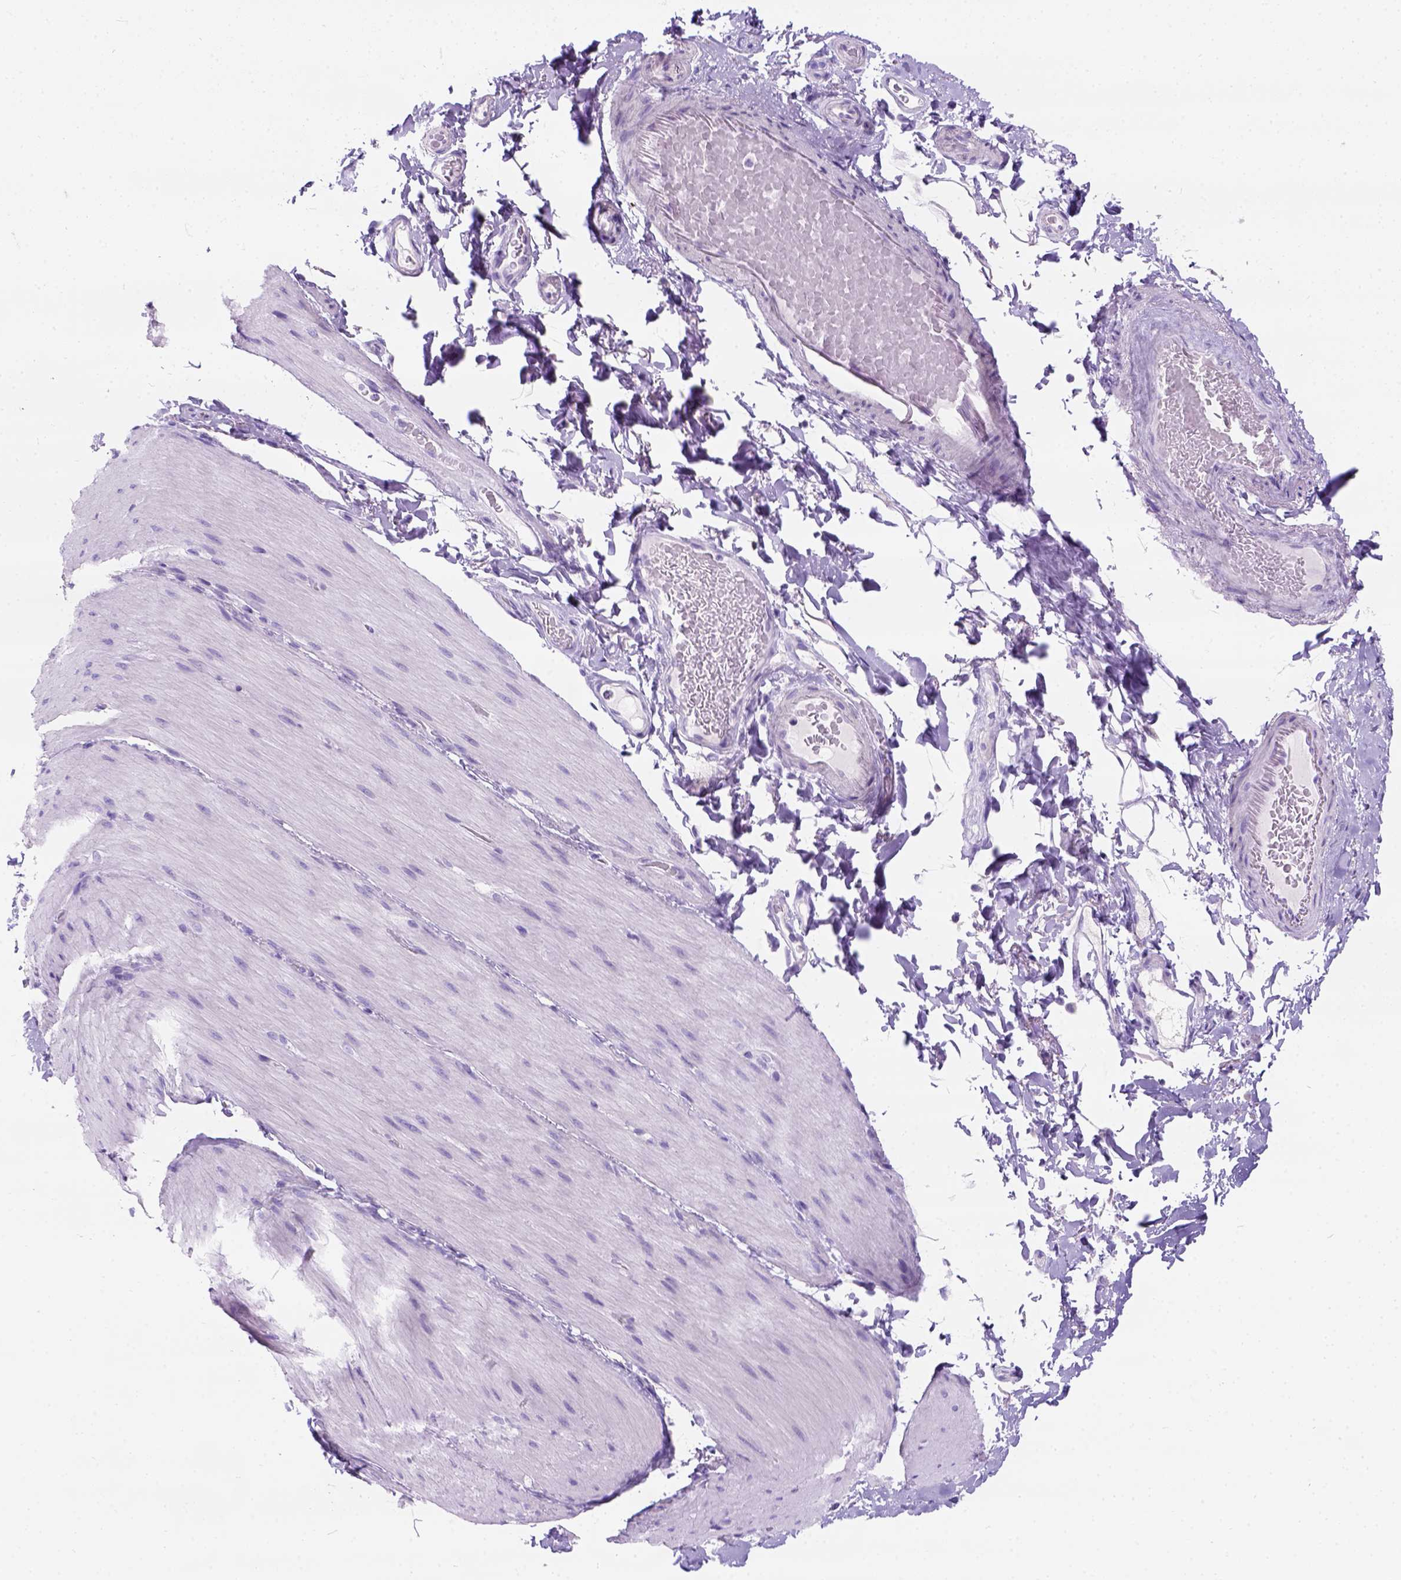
{"staining": {"intensity": "negative", "quantity": "none", "location": "none"}, "tissue": "smooth muscle", "cell_type": "Smooth muscle cells", "image_type": "normal", "snomed": [{"axis": "morphology", "description": "Normal tissue, NOS"}, {"axis": "topography", "description": "Smooth muscle"}, {"axis": "topography", "description": "Colon"}], "caption": "Image shows no significant protein positivity in smooth muscle cells of normal smooth muscle. Brightfield microscopy of IHC stained with DAB (brown) and hematoxylin (blue), captured at high magnification.", "gene": "C7orf57", "patient": {"sex": "male", "age": 73}}